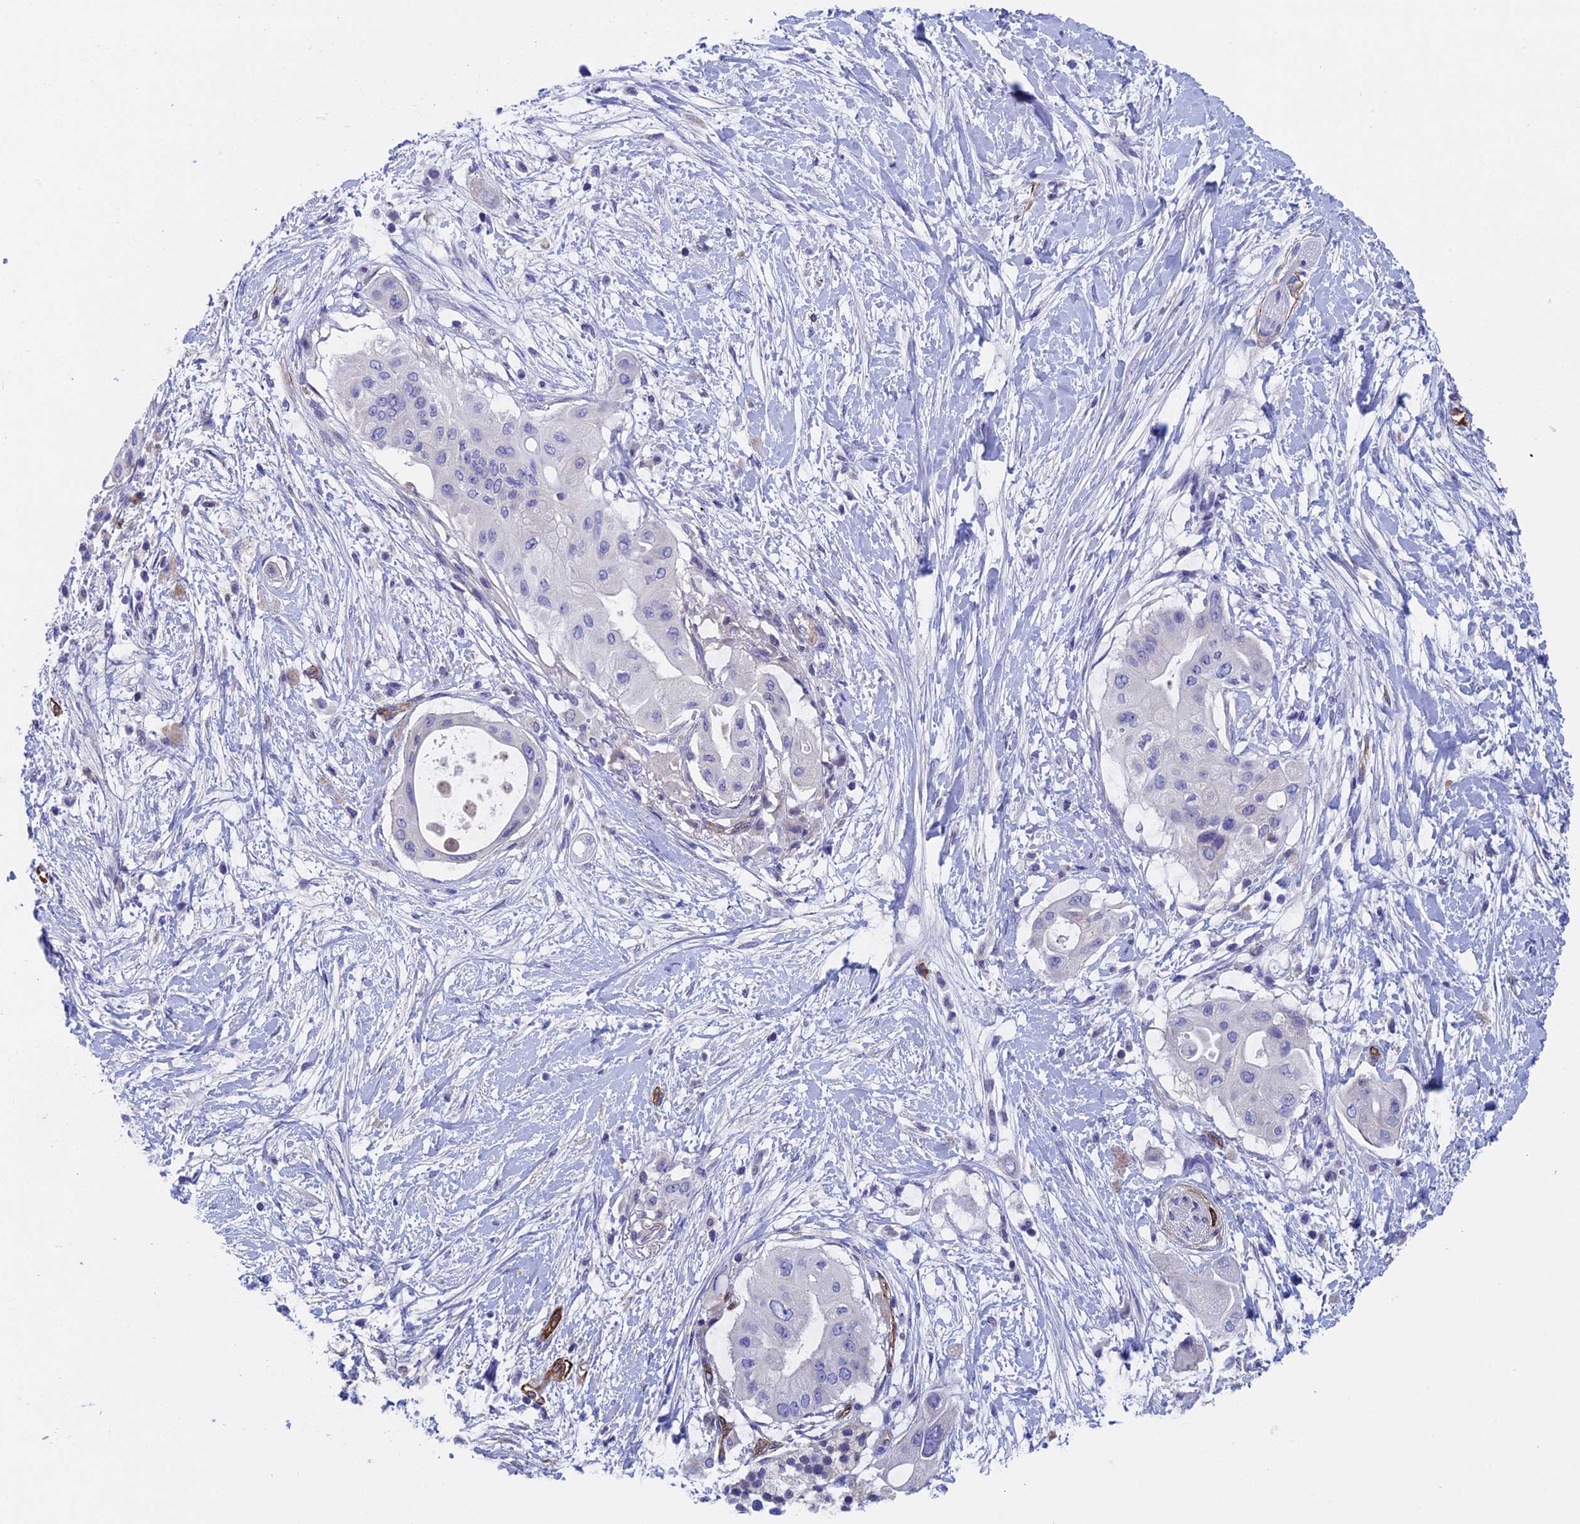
{"staining": {"intensity": "negative", "quantity": "none", "location": "none"}, "tissue": "pancreatic cancer", "cell_type": "Tumor cells", "image_type": "cancer", "snomed": [{"axis": "morphology", "description": "Adenocarcinoma, NOS"}, {"axis": "topography", "description": "Pancreas"}], "caption": "Protein analysis of pancreatic cancer (adenocarcinoma) exhibits no significant positivity in tumor cells.", "gene": "INSYN1", "patient": {"sex": "male", "age": 68}}